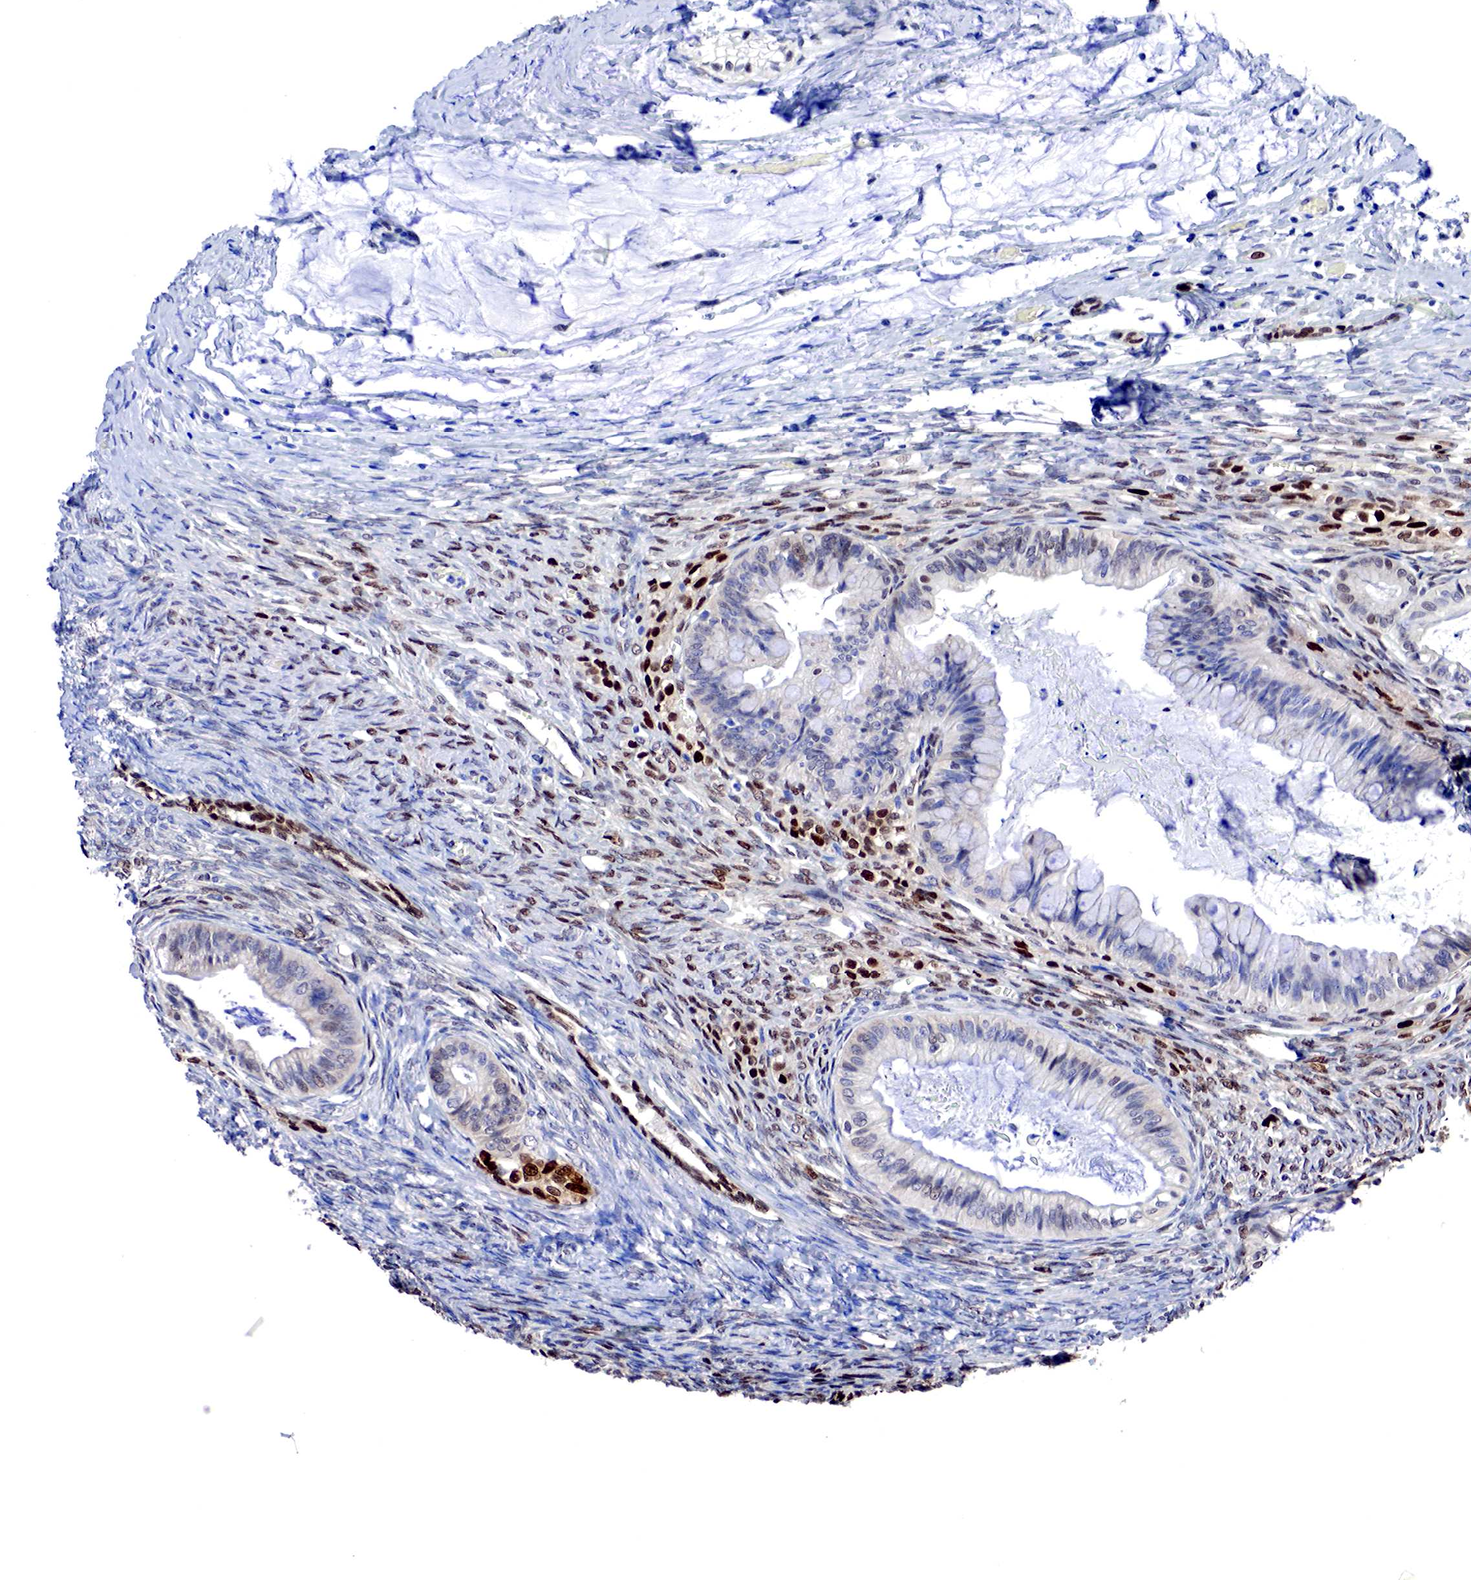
{"staining": {"intensity": "weak", "quantity": "<25%", "location": "nuclear"}, "tissue": "ovarian cancer", "cell_type": "Tumor cells", "image_type": "cancer", "snomed": [{"axis": "morphology", "description": "Cystadenocarcinoma, mucinous, NOS"}, {"axis": "topography", "description": "Ovary"}], "caption": "This is an IHC image of ovarian mucinous cystadenocarcinoma. There is no expression in tumor cells.", "gene": "PABIR2", "patient": {"sex": "female", "age": 57}}